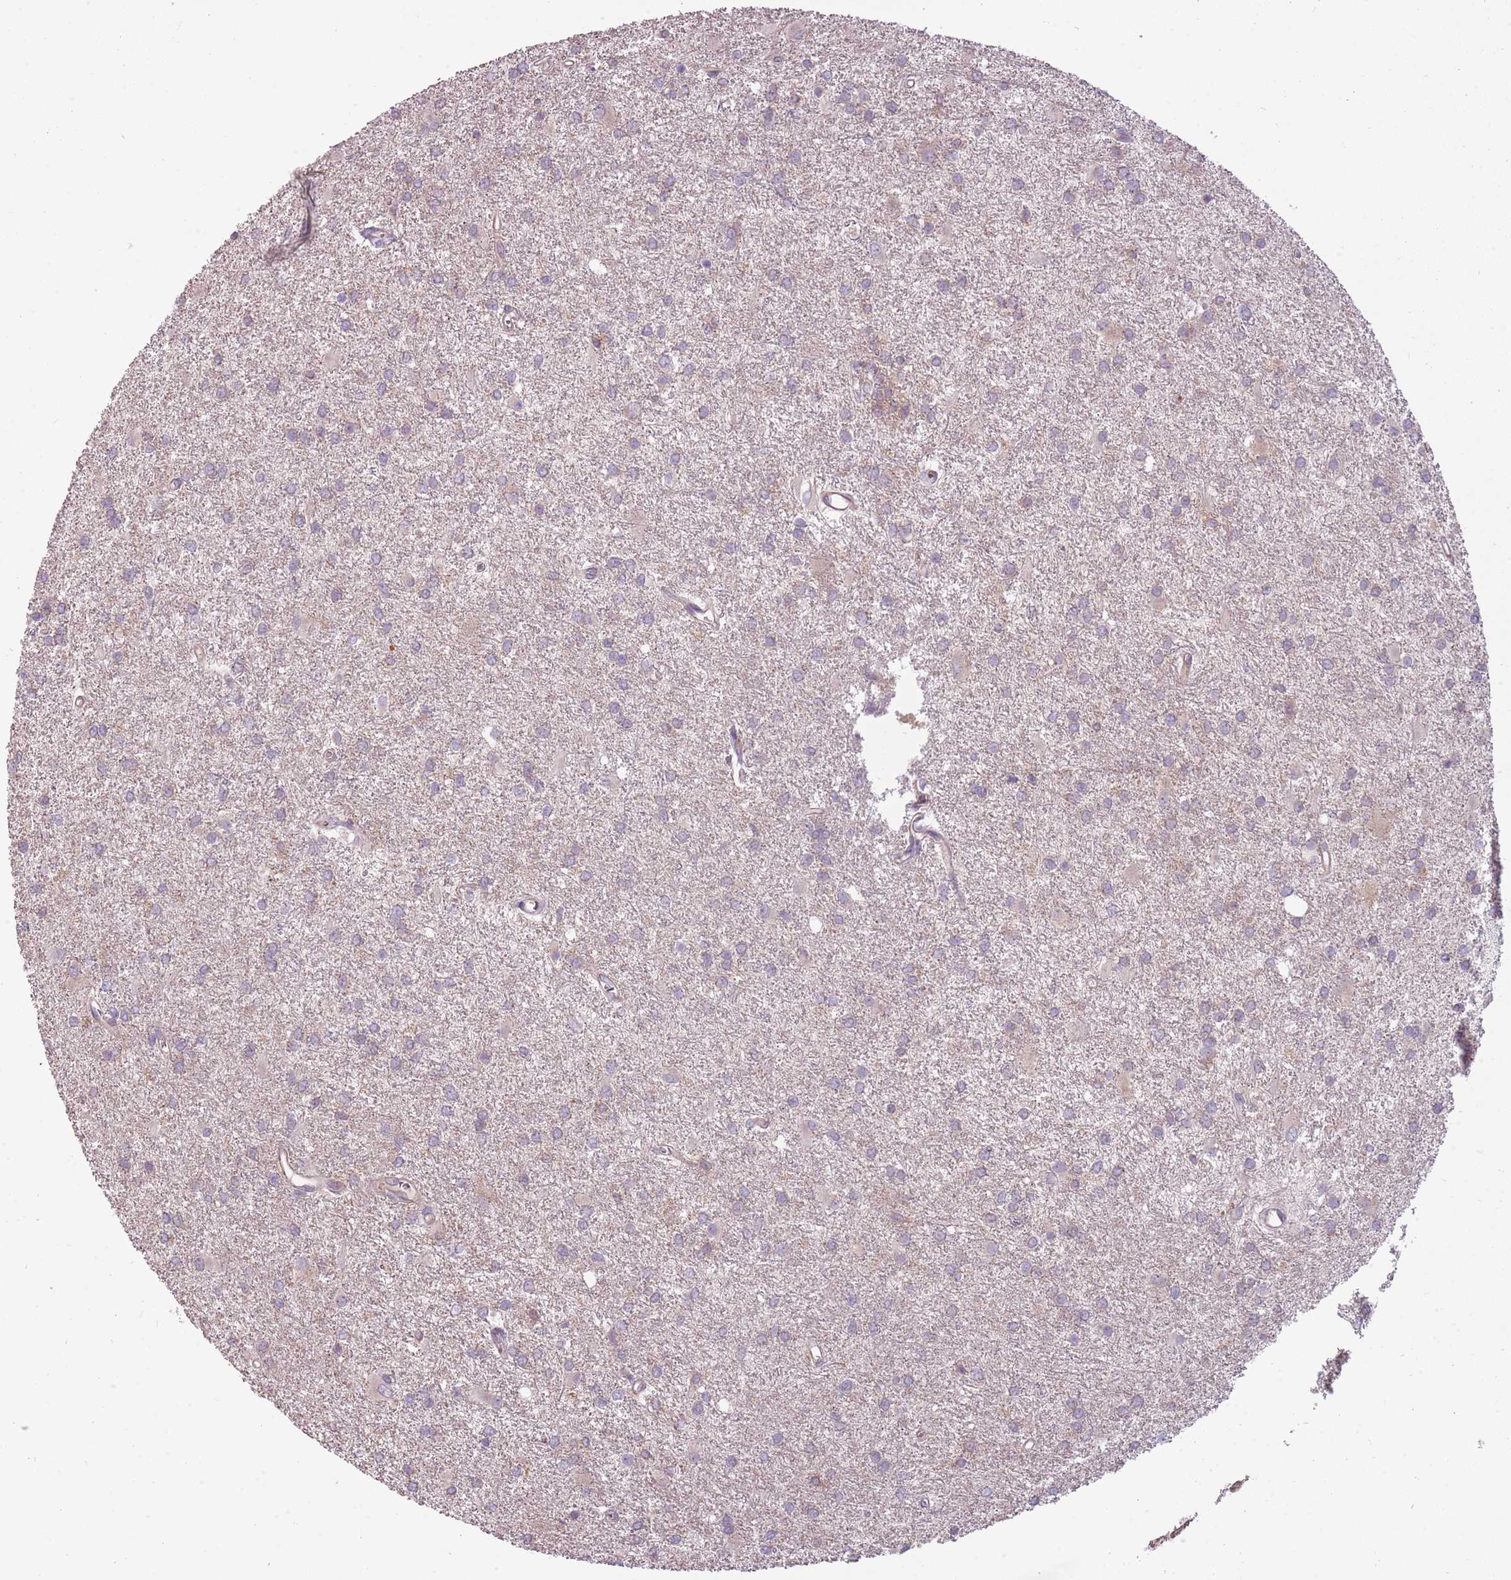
{"staining": {"intensity": "negative", "quantity": "none", "location": "none"}, "tissue": "glioma", "cell_type": "Tumor cells", "image_type": "cancer", "snomed": [{"axis": "morphology", "description": "Glioma, malignant, High grade"}, {"axis": "topography", "description": "Brain"}], "caption": "Malignant glioma (high-grade) was stained to show a protein in brown. There is no significant positivity in tumor cells.", "gene": "RPL21", "patient": {"sex": "female", "age": 50}}